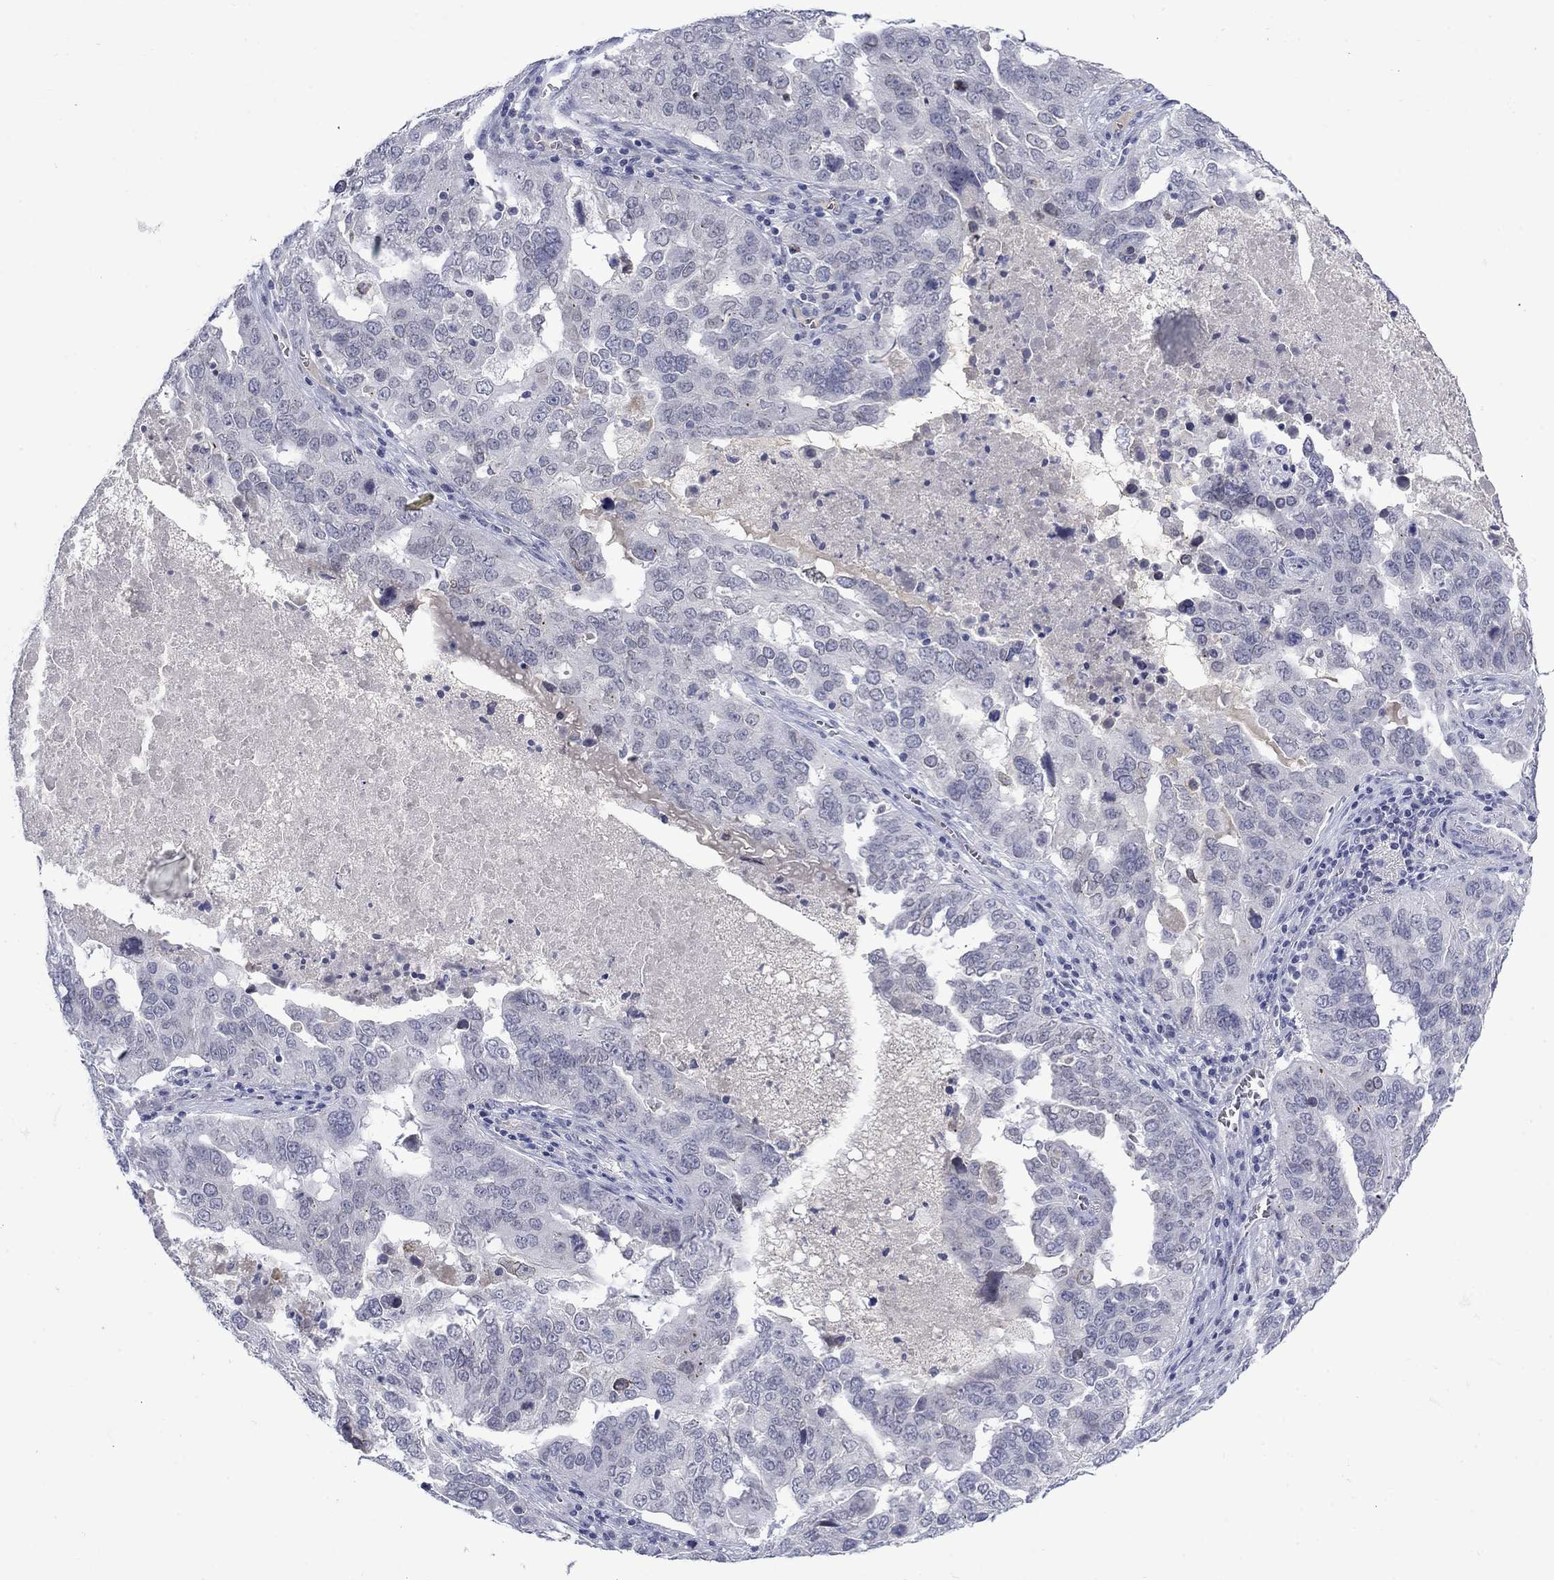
{"staining": {"intensity": "negative", "quantity": "none", "location": "none"}, "tissue": "ovarian cancer", "cell_type": "Tumor cells", "image_type": "cancer", "snomed": [{"axis": "morphology", "description": "Carcinoma, endometroid"}, {"axis": "topography", "description": "Soft tissue"}, {"axis": "topography", "description": "Ovary"}], "caption": "DAB (3,3'-diaminobenzidine) immunohistochemical staining of human ovarian cancer exhibits no significant positivity in tumor cells.", "gene": "NSMF", "patient": {"sex": "female", "age": 52}}